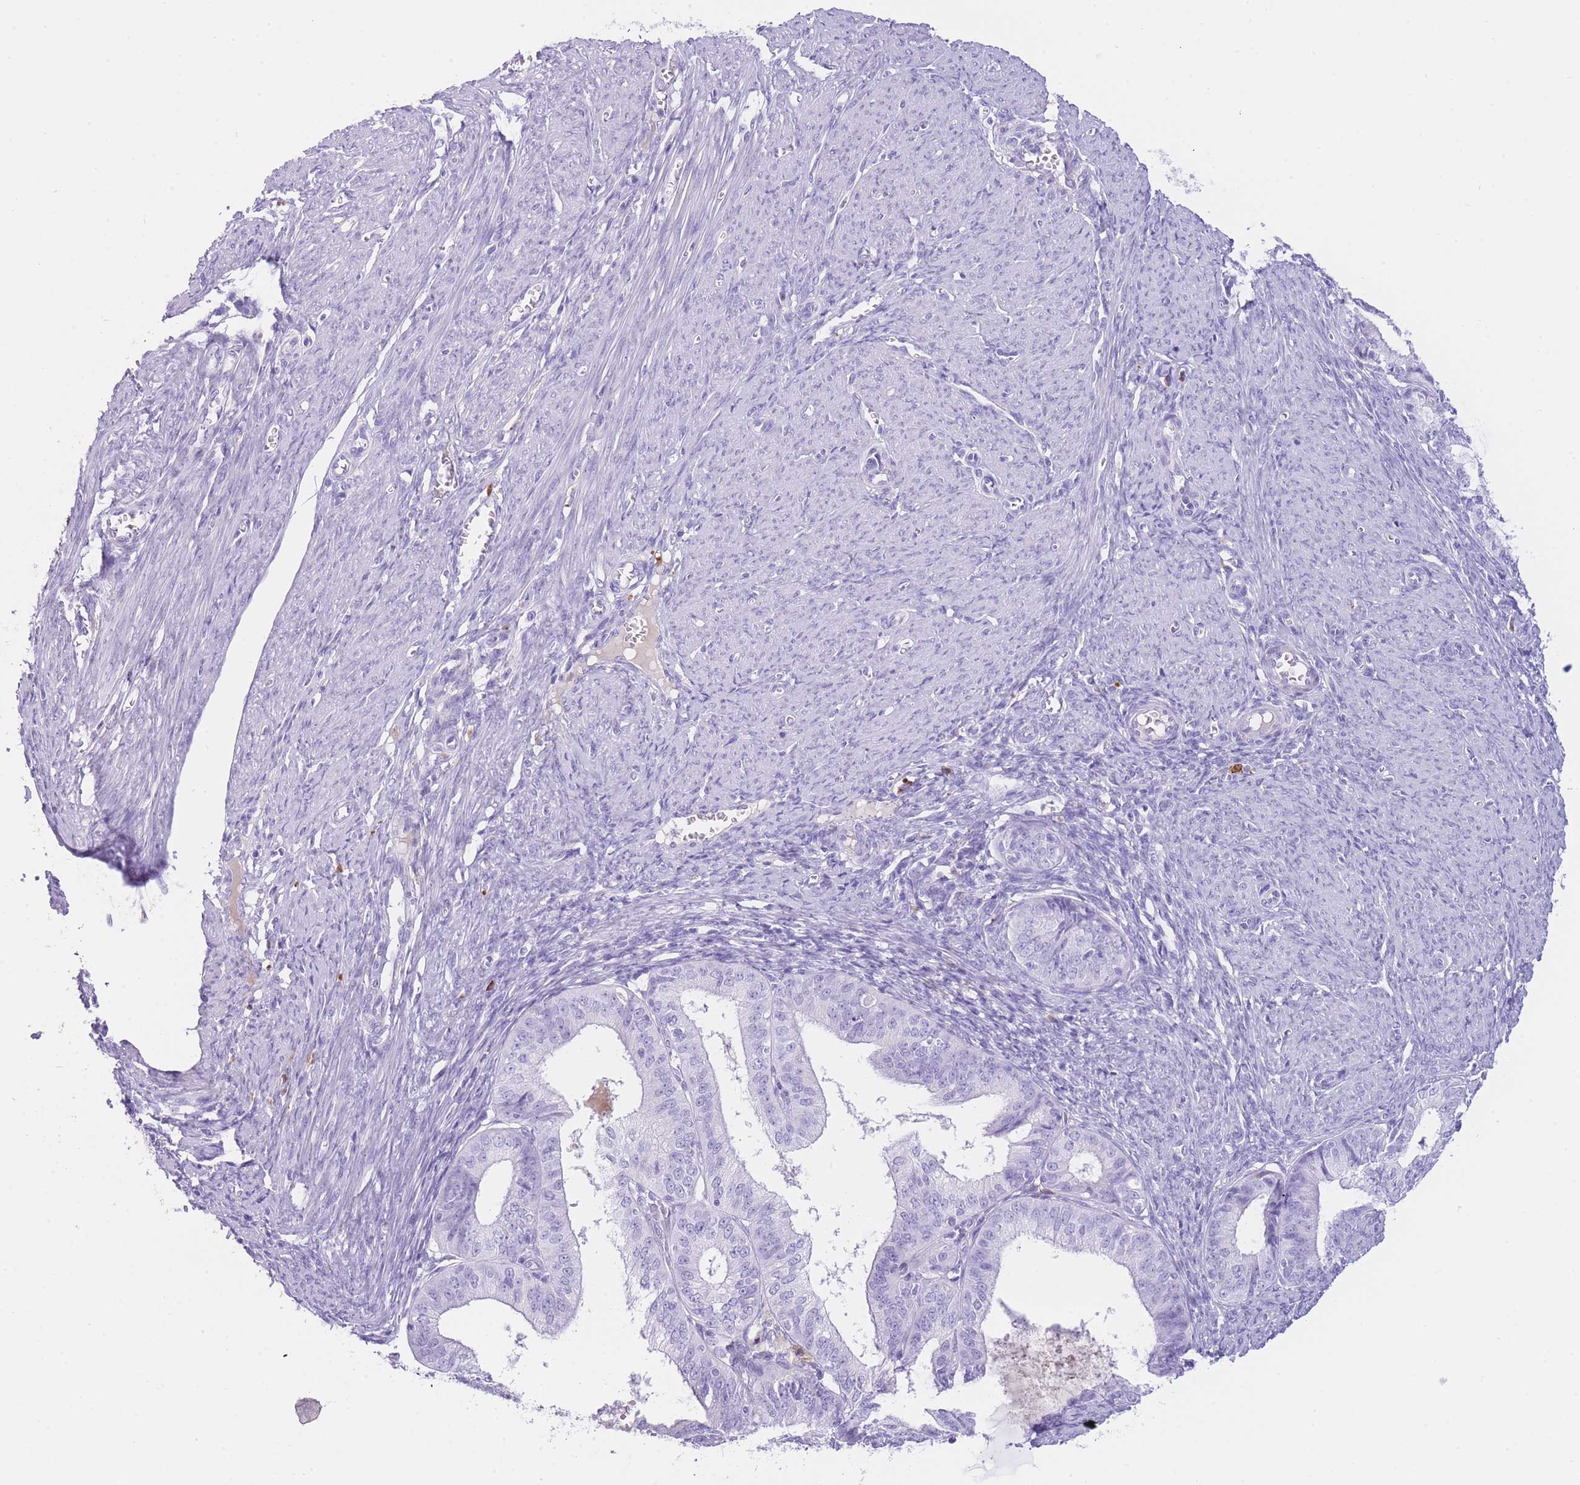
{"staining": {"intensity": "negative", "quantity": "none", "location": "none"}, "tissue": "endometrial cancer", "cell_type": "Tumor cells", "image_type": "cancer", "snomed": [{"axis": "morphology", "description": "Adenocarcinoma, NOS"}, {"axis": "topography", "description": "Endometrium"}], "caption": "The photomicrograph demonstrates no significant staining in tumor cells of endometrial adenocarcinoma. (Immunohistochemistry (ihc), brightfield microscopy, high magnification).", "gene": "PLBD1", "patient": {"sex": "female", "age": 51}}